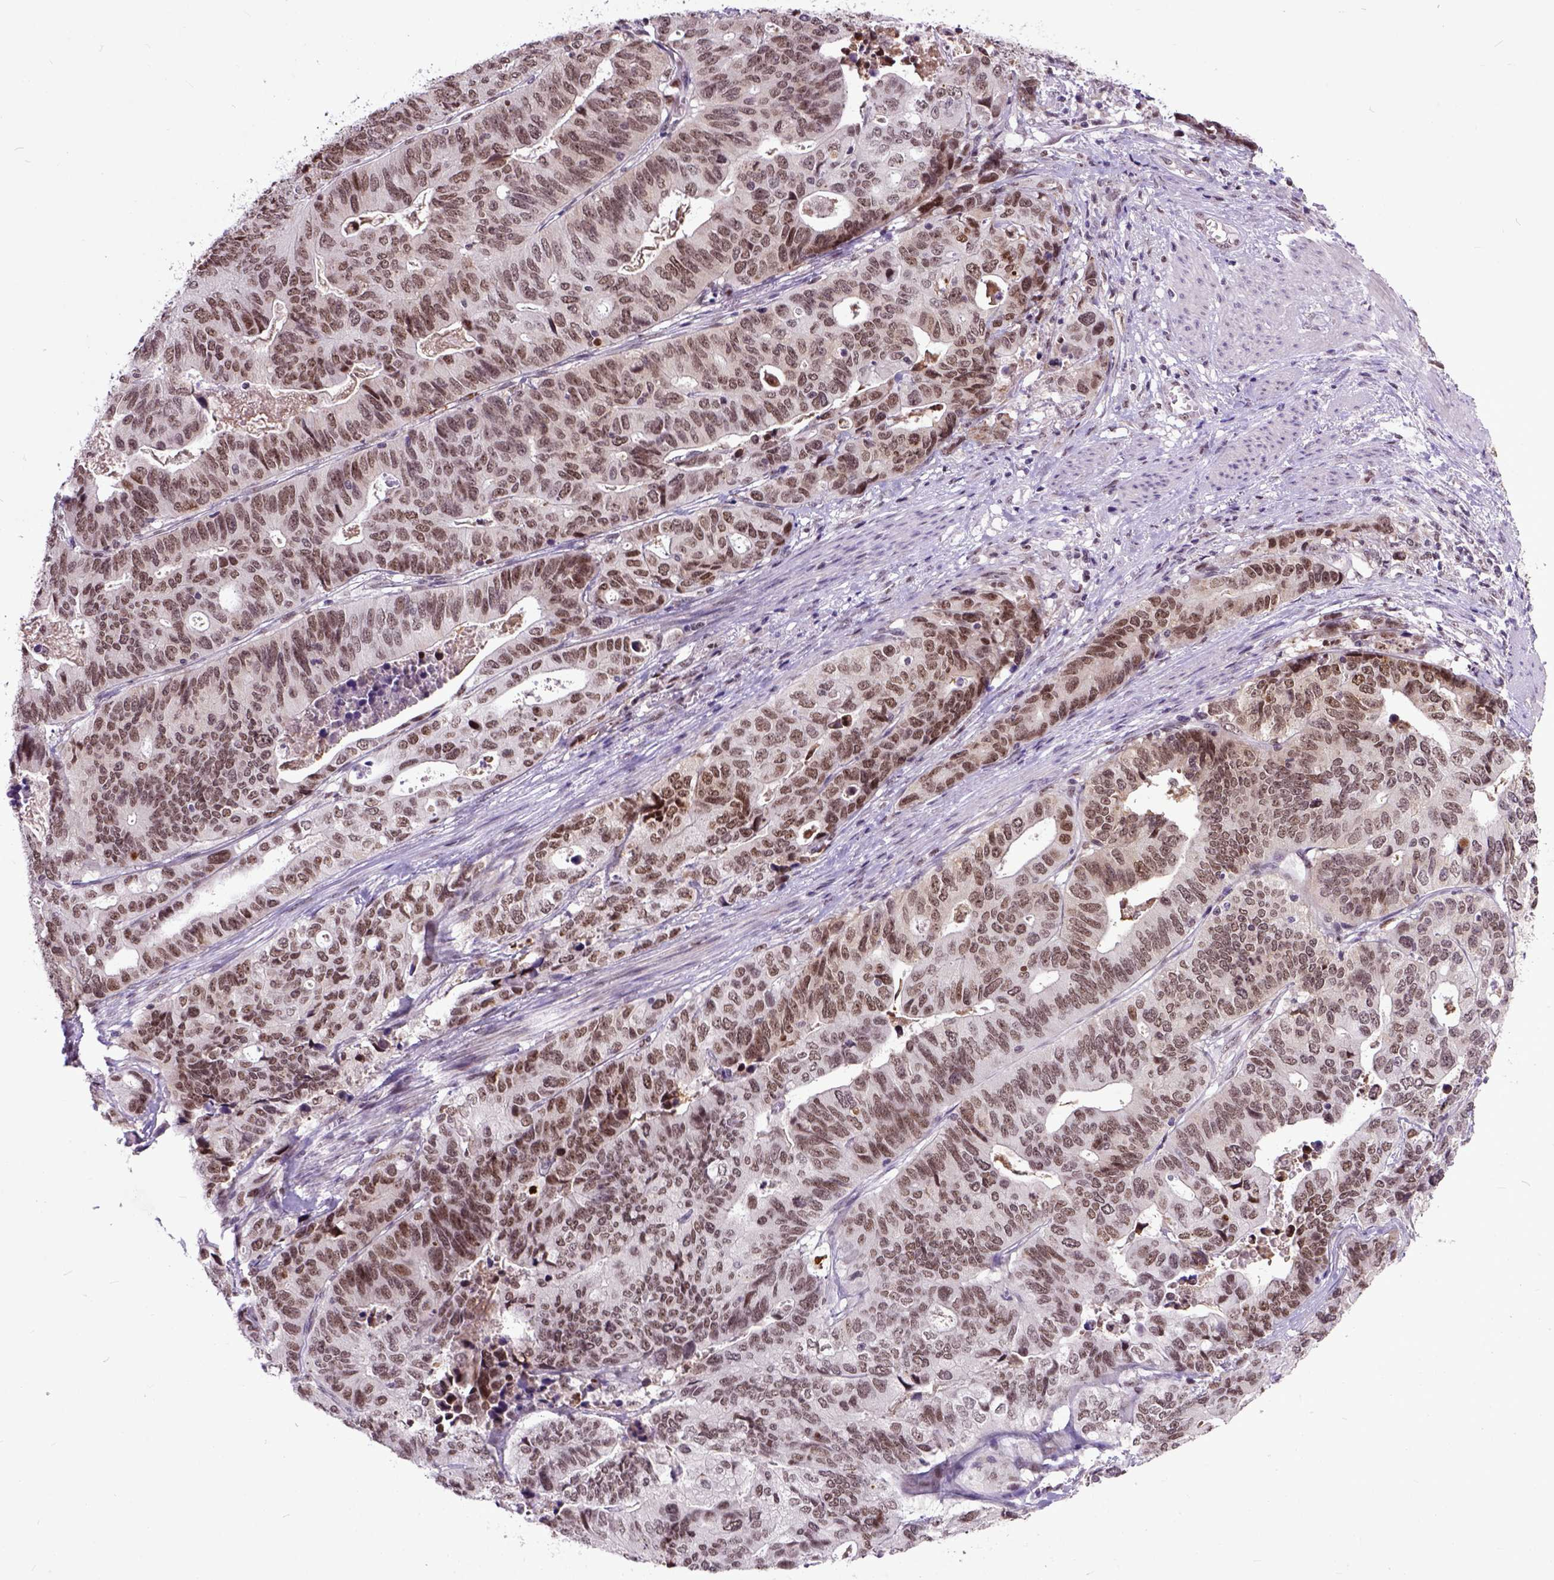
{"staining": {"intensity": "moderate", "quantity": ">75%", "location": "nuclear"}, "tissue": "stomach cancer", "cell_type": "Tumor cells", "image_type": "cancer", "snomed": [{"axis": "morphology", "description": "Adenocarcinoma, NOS"}, {"axis": "topography", "description": "Stomach, upper"}], "caption": "DAB immunohistochemical staining of stomach adenocarcinoma shows moderate nuclear protein expression in approximately >75% of tumor cells.", "gene": "RCC2", "patient": {"sex": "female", "age": 67}}